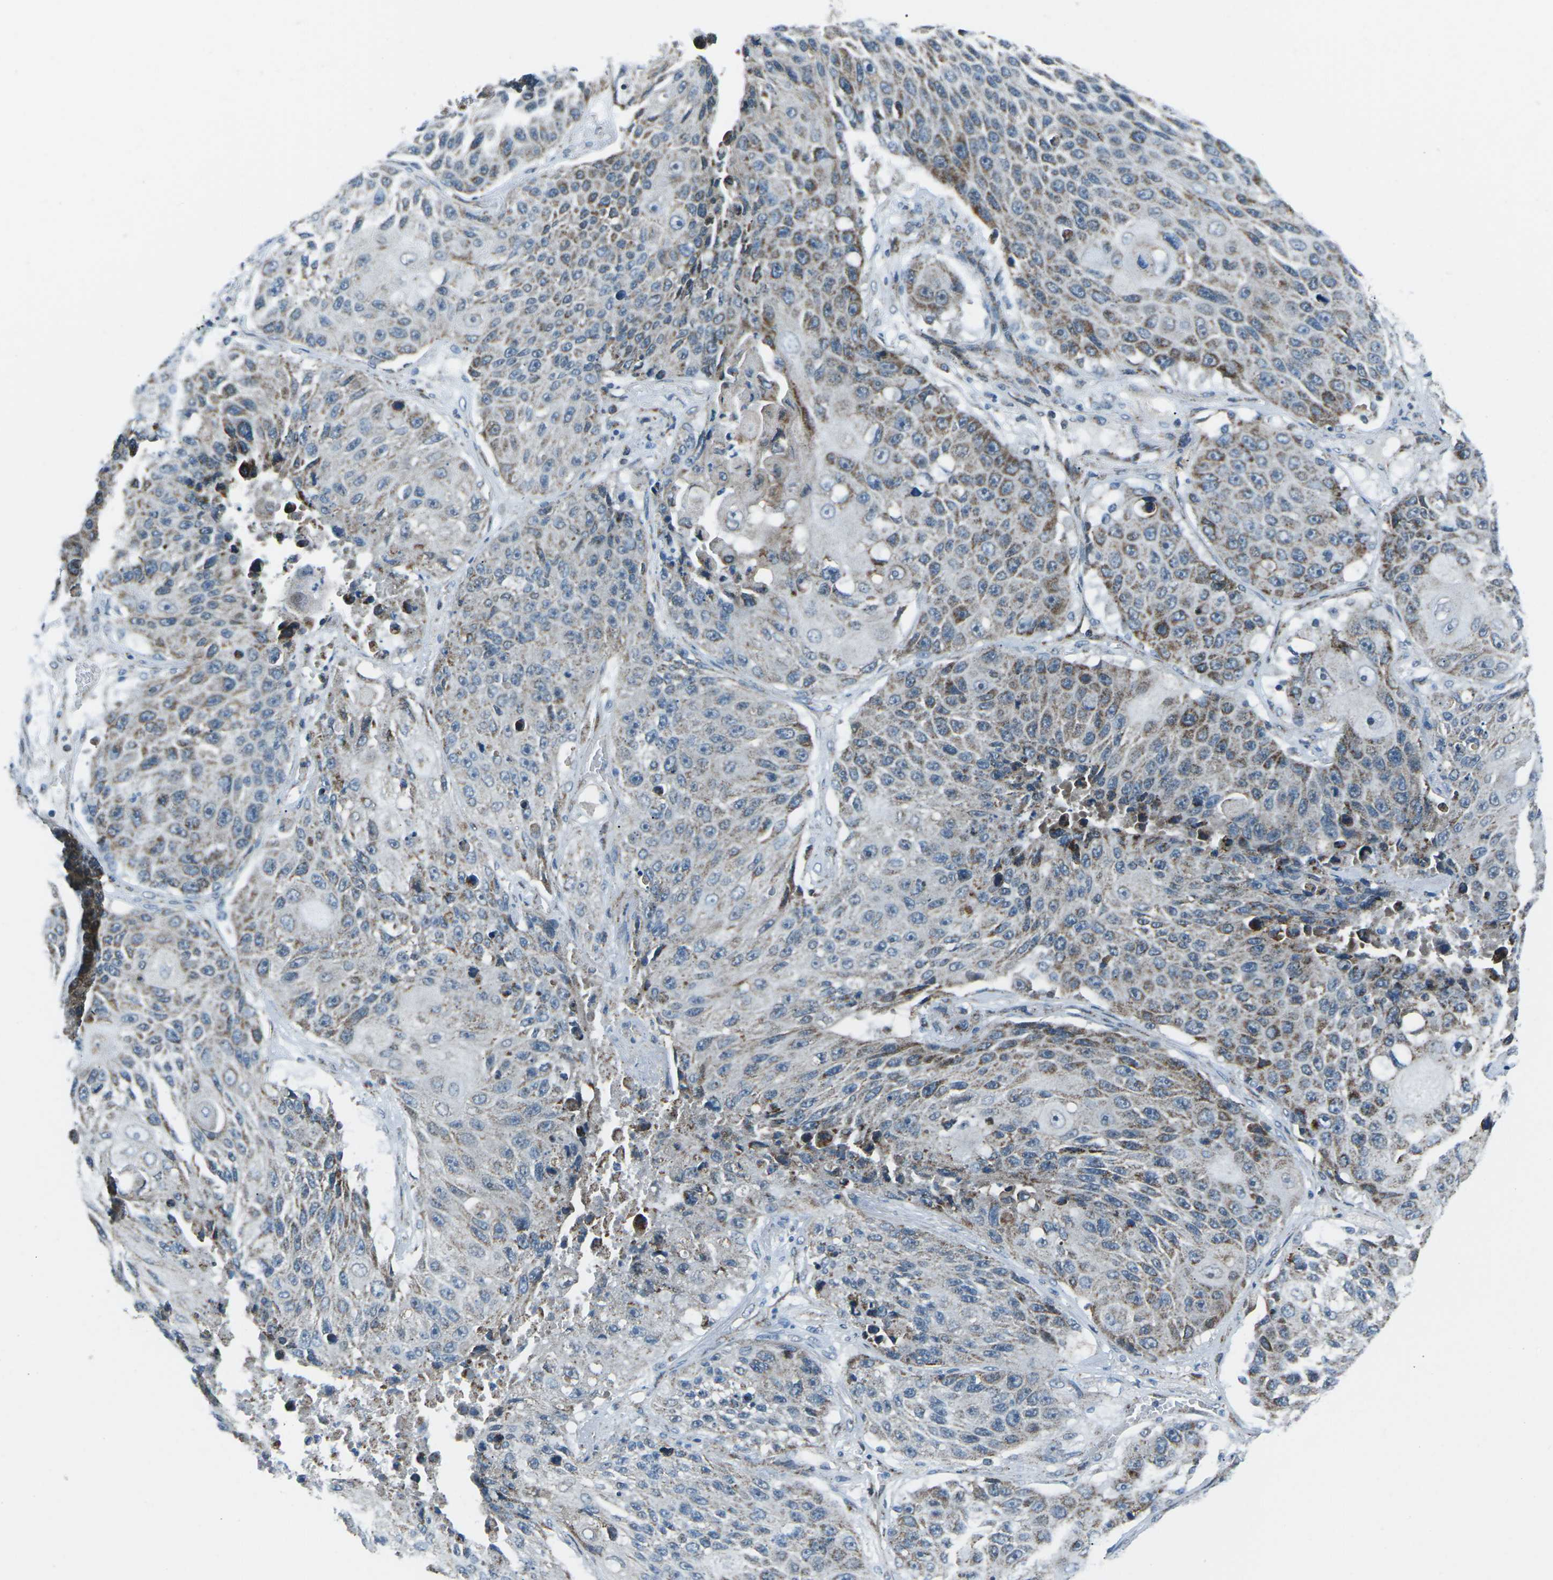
{"staining": {"intensity": "moderate", "quantity": "<25%", "location": "cytoplasmic/membranous"}, "tissue": "lung cancer", "cell_type": "Tumor cells", "image_type": "cancer", "snomed": [{"axis": "morphology", "description": "Squamous cell carcinoma, NOS"}, {"axis": "topography", "description": "Lung"}], "caption": "IHC of lung squamous cell carcinoma reveals low levels of moderate cytoplasmic/membranous positivity in about <25% of tumor cells.", "gene": "RFESD", "patient": {"sex": "male", "age": 61}}